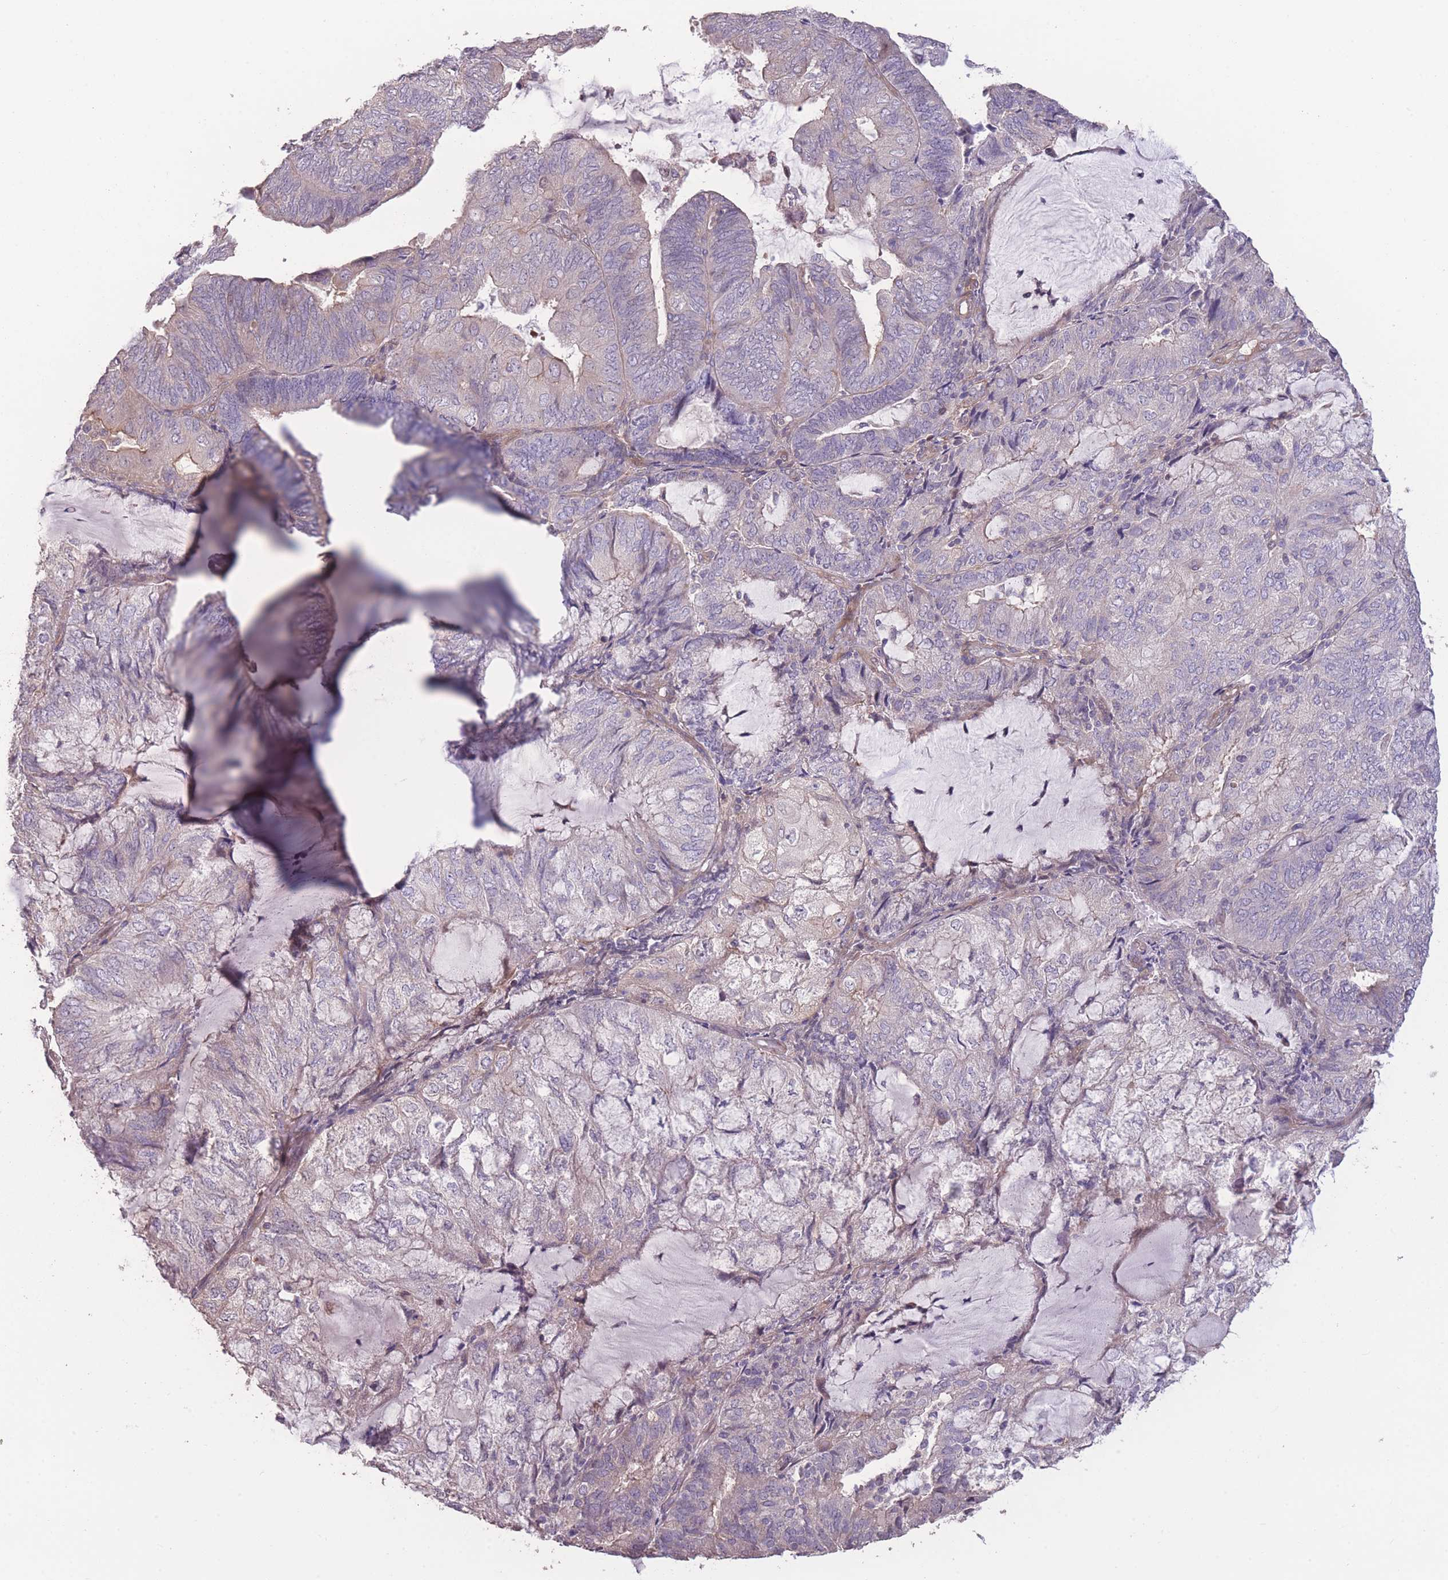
{"staining": {"intensity": "weak", "quantity": "<25%", "location": "cytoplasmic/membranous"}, "tissue": "endometrial cancer", "cell_type": "Tumor cells", "image_type": "cancer", "snomed": [{"axis": "morphology", "description": "Adenocarcinoma, NOS"}, {"axis": "topography", "description": "Endometrium"}], "caption": "There is no significant staining in tumor cells of adenocarcinoma (endometrial).", "gene": "RSPH10B", "patient": {"sex": "female", "age": 81}}